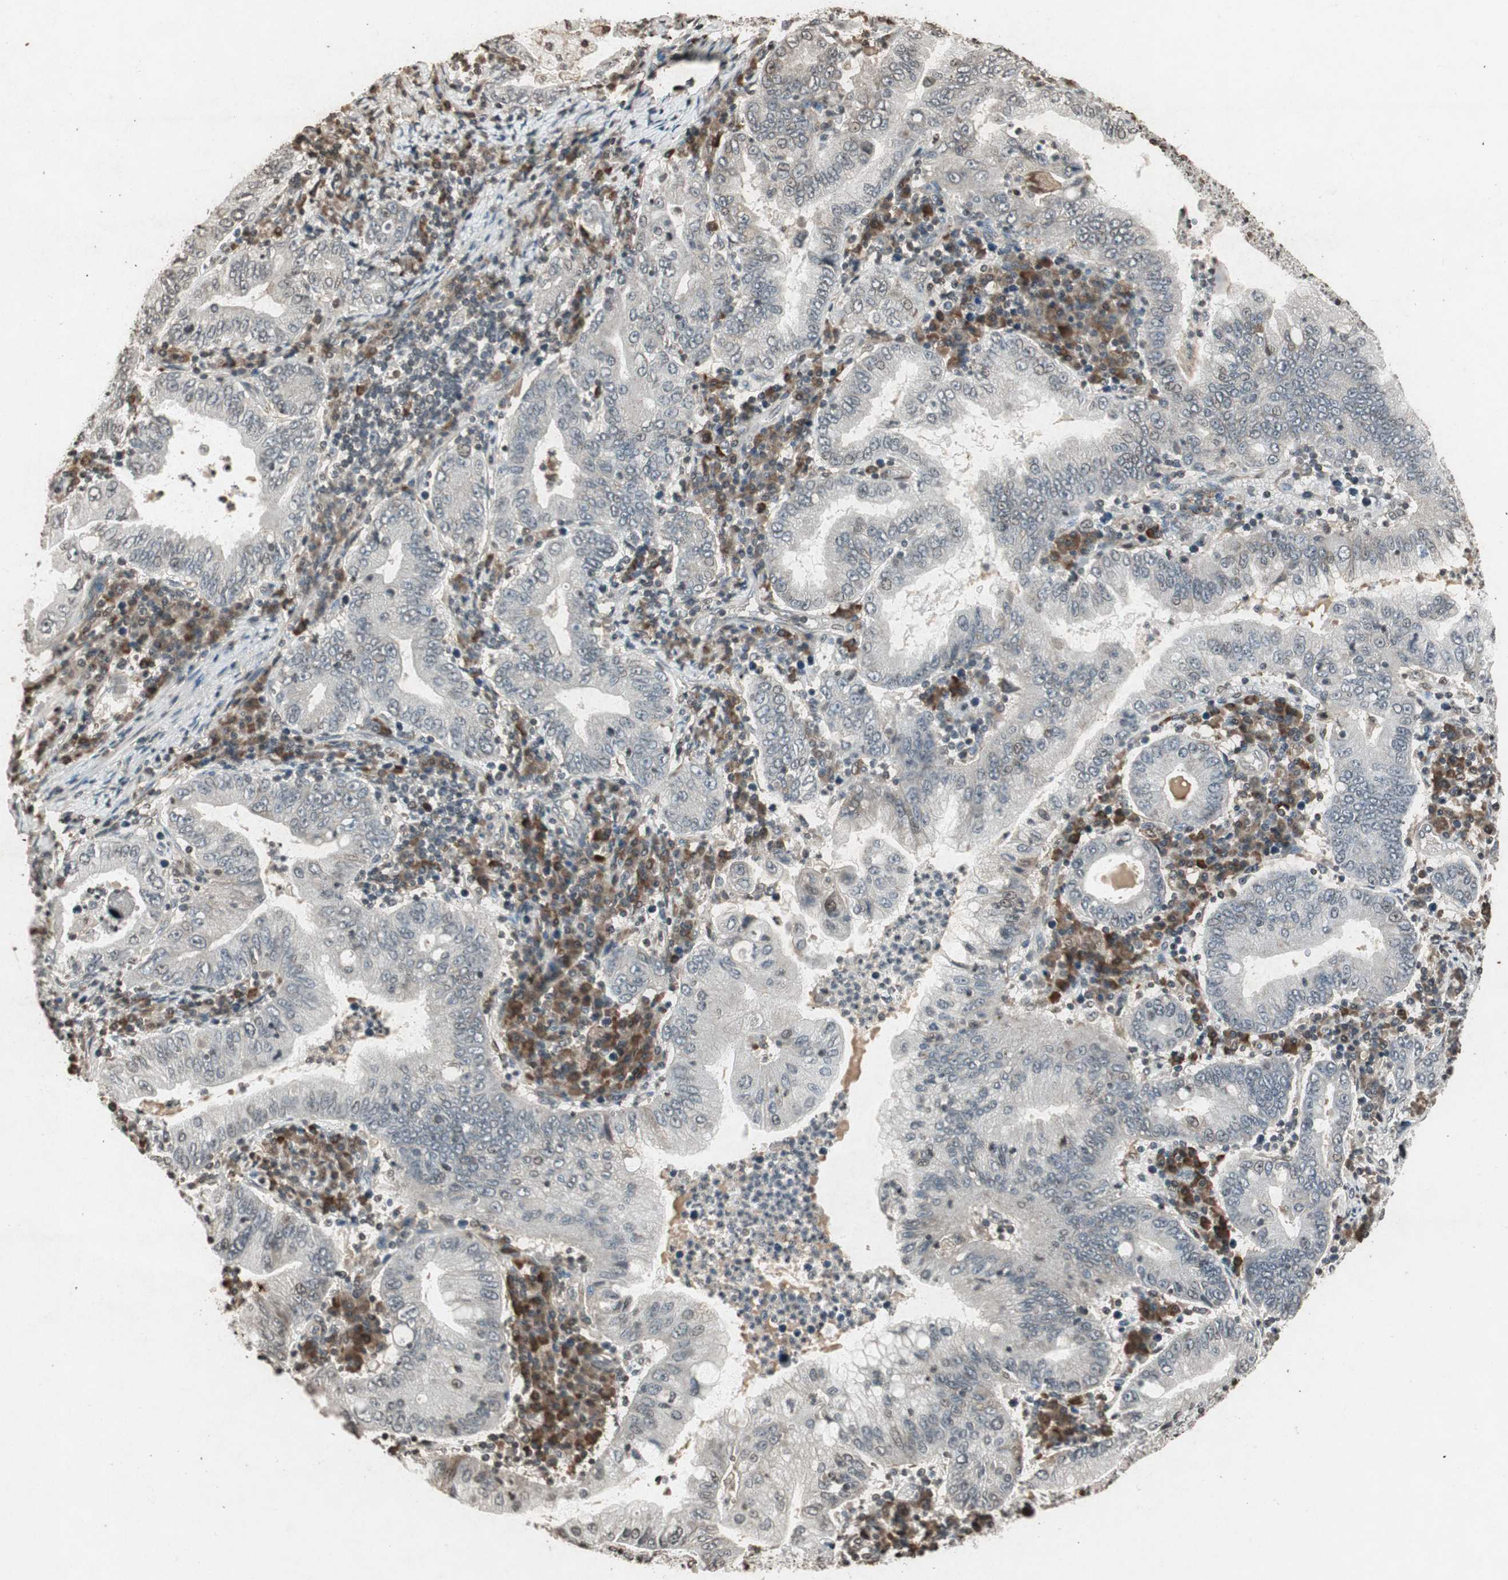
{"staining": {"intensity": "negative", "quantity": "none", "location": "none"}, "tissue": "stomach cancer", "cell_type": "Tumor cells", "image_type": "cancer", "snomed": [{"axis": "morphology", "description": "Normal tissue, NOS"}, {"axis": "morphology", "description": "Adenocarcinoma, NOS"}, {"axis": "topography", "description": "Esophagus"}, {"axis": "topography", "description": "Stomach, upper"}, {"axis": "topography", "description": "Peripheral nerve tissue"}], "caption": "This histopathology image is of adenocarcinoma (stomach) stained with IHC to label a protein in brown with the nuclei are counter-stained blue. There is no positivity in tumor cells.", "gene": "PRKG1", "patient": {"sex": "male", "age": 62}}